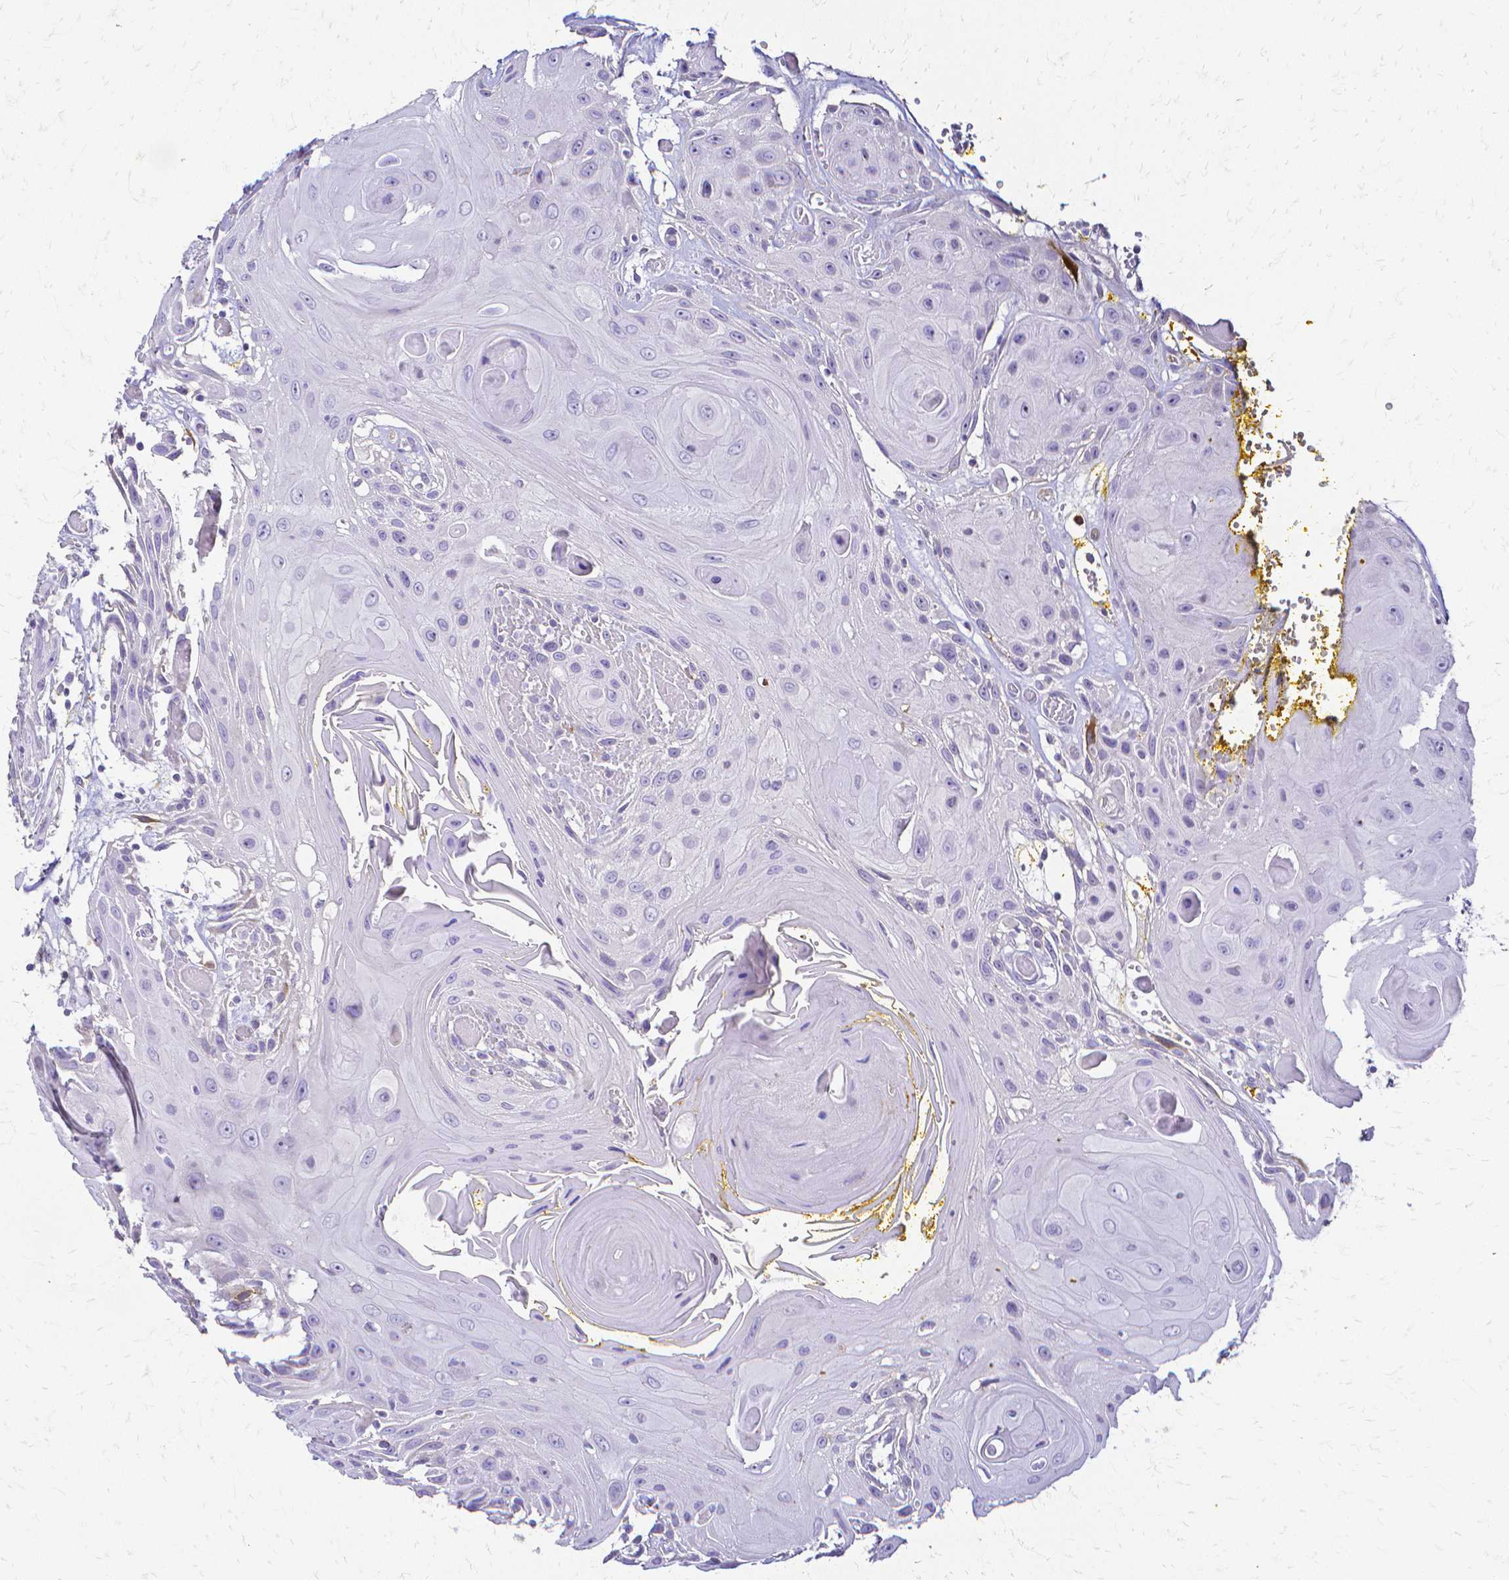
{"staining": {"intensity": "negative", "quantity": "none", "location": "none"}, "tissue": "head and neck cancer", "cell_type": "Tumor cells", "image_type": "cancer", "snomed": [{"axis": "morphology", "description": "Squamous cell carcinoma, NOS"}, {"axis": "topography", "description": "Oral tissue"}, {"axis": "topography", "description": "Head-Neck"}], "caption": "Human head and neck cancer stained for a protein using immunohistochemistry (IHC) shows no staining in tumor cells.", "gene": "CCNB1", "patient": {"sex": "male", "age": 49}}